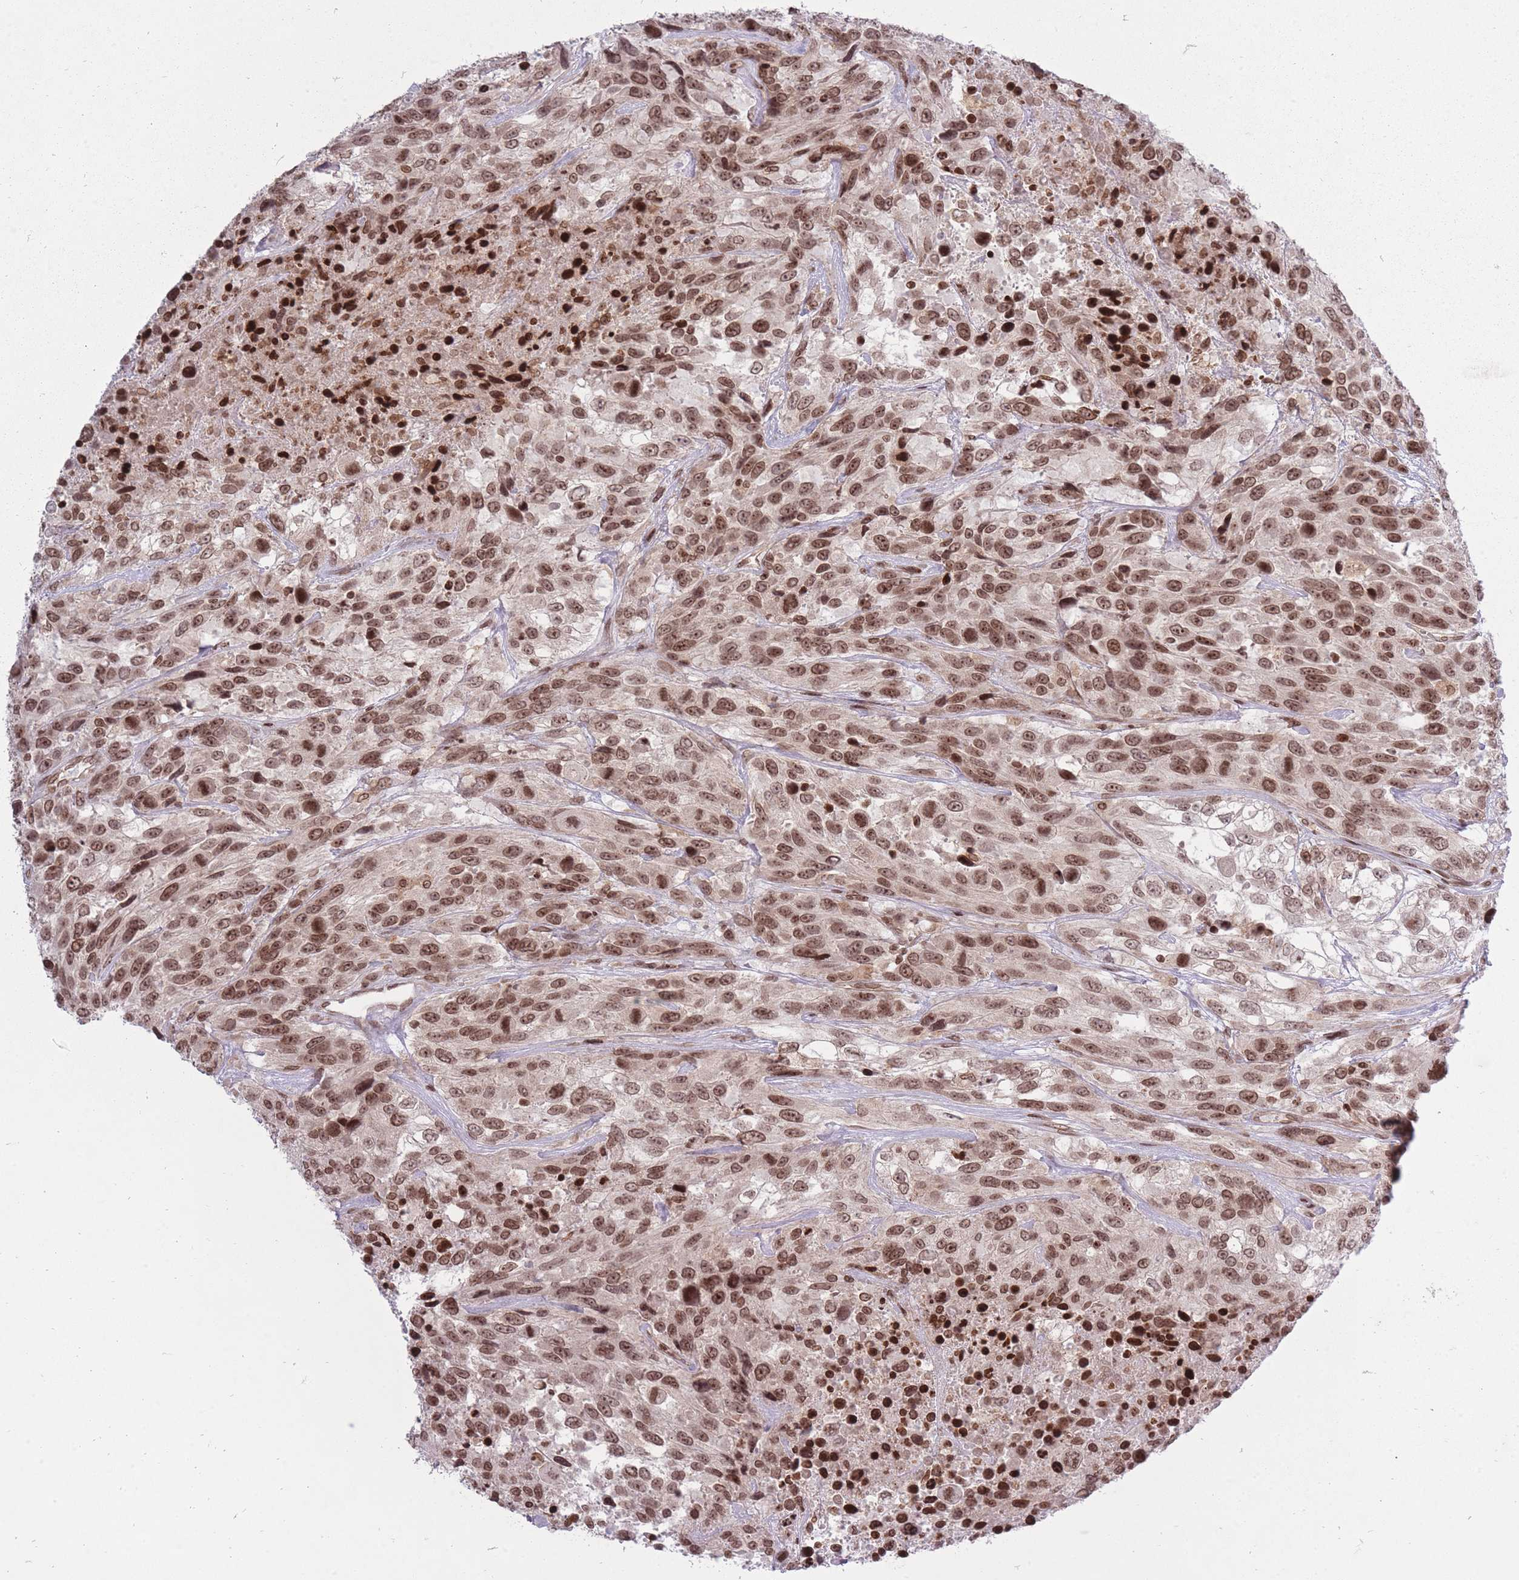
{"staining": {"intensity": "moderate", "quantity": ">75%", "location": "nuclear"}, "tissue": "urothelial cancer", "cell_type": "Tumor cells", "image_type": "cancer", "snomed": [{"axis": "morphology", "description": "Urothelial carcinoma, High grade"}, {"axis": "topography", "description": "Urinary bladder"}], "caption": "An immunohistochemistry micrograph of neoplastic tissue is shown. Protein staining in brown labels moderate nuclear positivity in urothelial cancer within tumor cells.", "gene": "TMC6", "patient": {"sex": "female", "age": 70}}